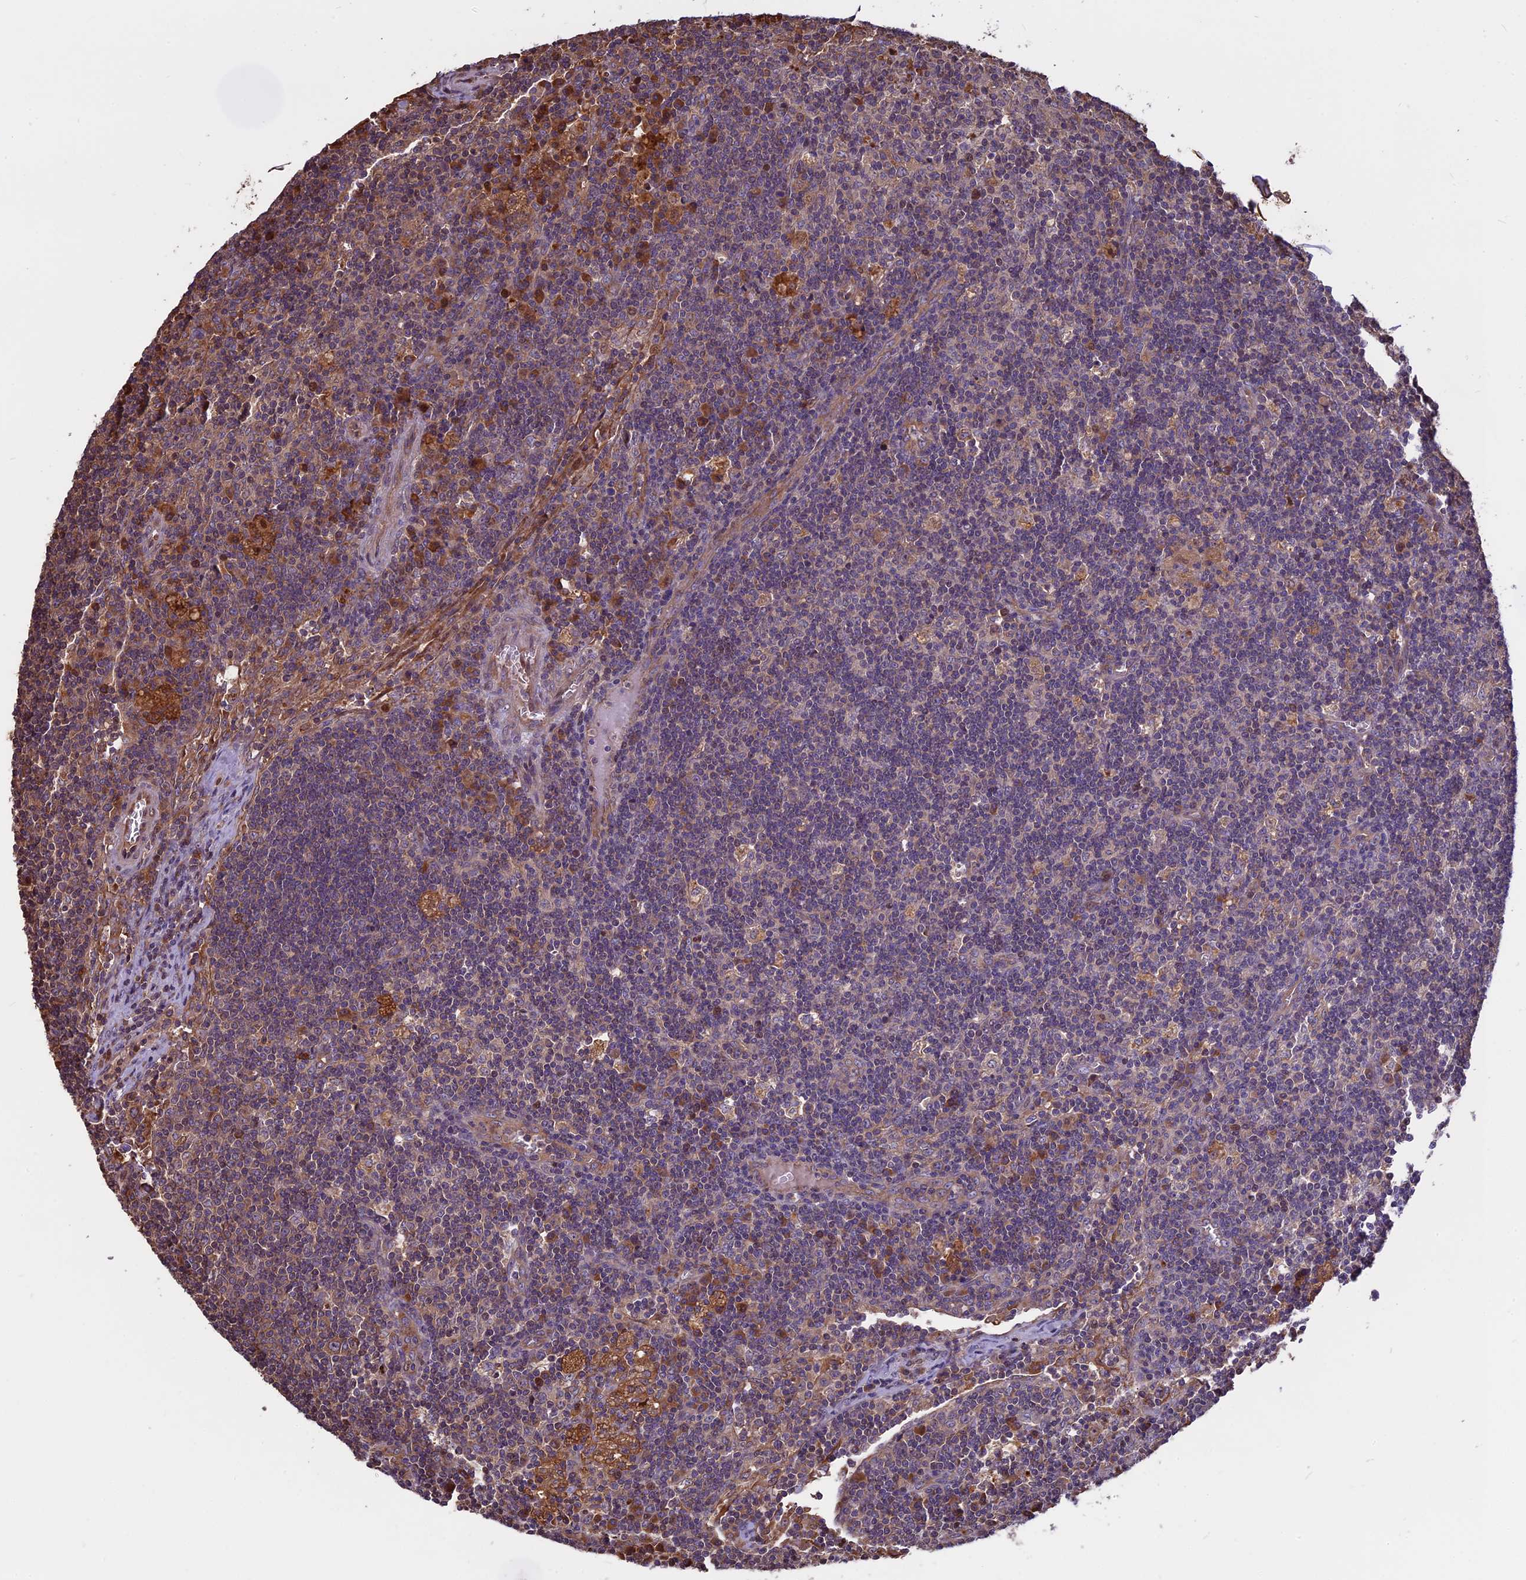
{"staining": {"intensity": "moderate", "quantity": "<25%", "location": "cytoplasmic/membranous"}, "tissue": "lymph node", "cell_type": "Germinal center cells", "image_type": "normal", "snomed": [{"axis": "morphology", "description": "Normal tissue, NOS"}, {"axis": "topography", "description": "Lymph node"}], "caption": "A brown stain labels moderate cytoplasmic/membranous positivity of a protein in germinal center cells of benign human lymph node. Using DAB (brown) and hematoxylin (blue) stains, captured at high magnification using brightfield microscopy.", "gene": "VWA3A", "patient": {"sex": "male", "age": 58}}